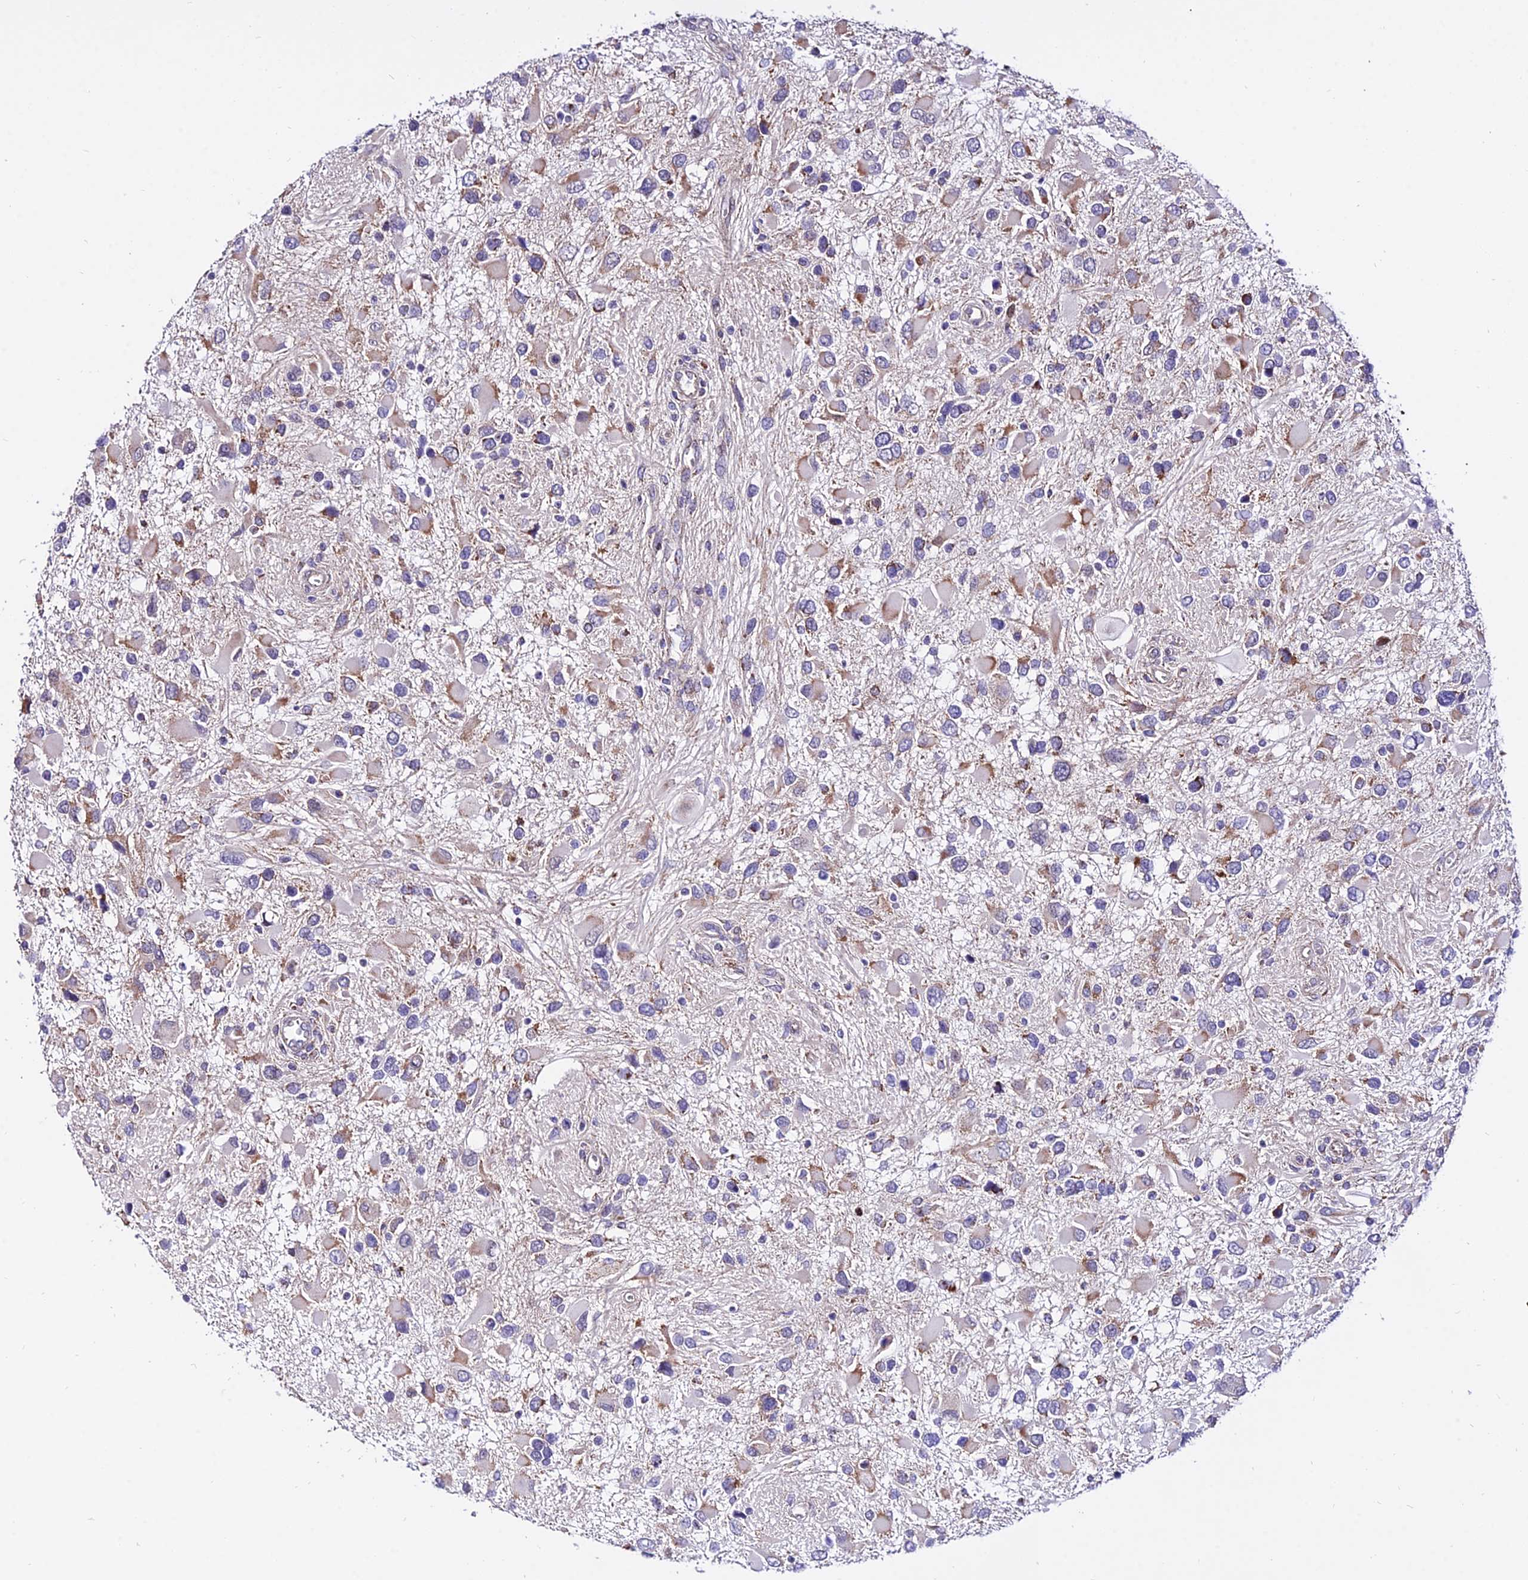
{"staining": {"intensity": "moderate", "quantity": "<25%", "location": "cytoplasmic/membranous"}, "tissue": "glioma", "cell_type": "Tumor cells", "image_type": "cancer", "snomed": [{"axis": "morphology", "description": "Glioma, malignant, High grade"}, {"axis": "topography", "description": "Brain"}], "caption": "Brown immunohistochemical staining in glioma shows moderate cytoplasmic/membranous expression in approximately <25% of tumor cells. (DAB (3,3'-diaminobenzidine) IHC, brown staining for protein, blue staining for nuclei).", "gene": "ATP5PB", "patient": {"sex": "male", "age": 53}}